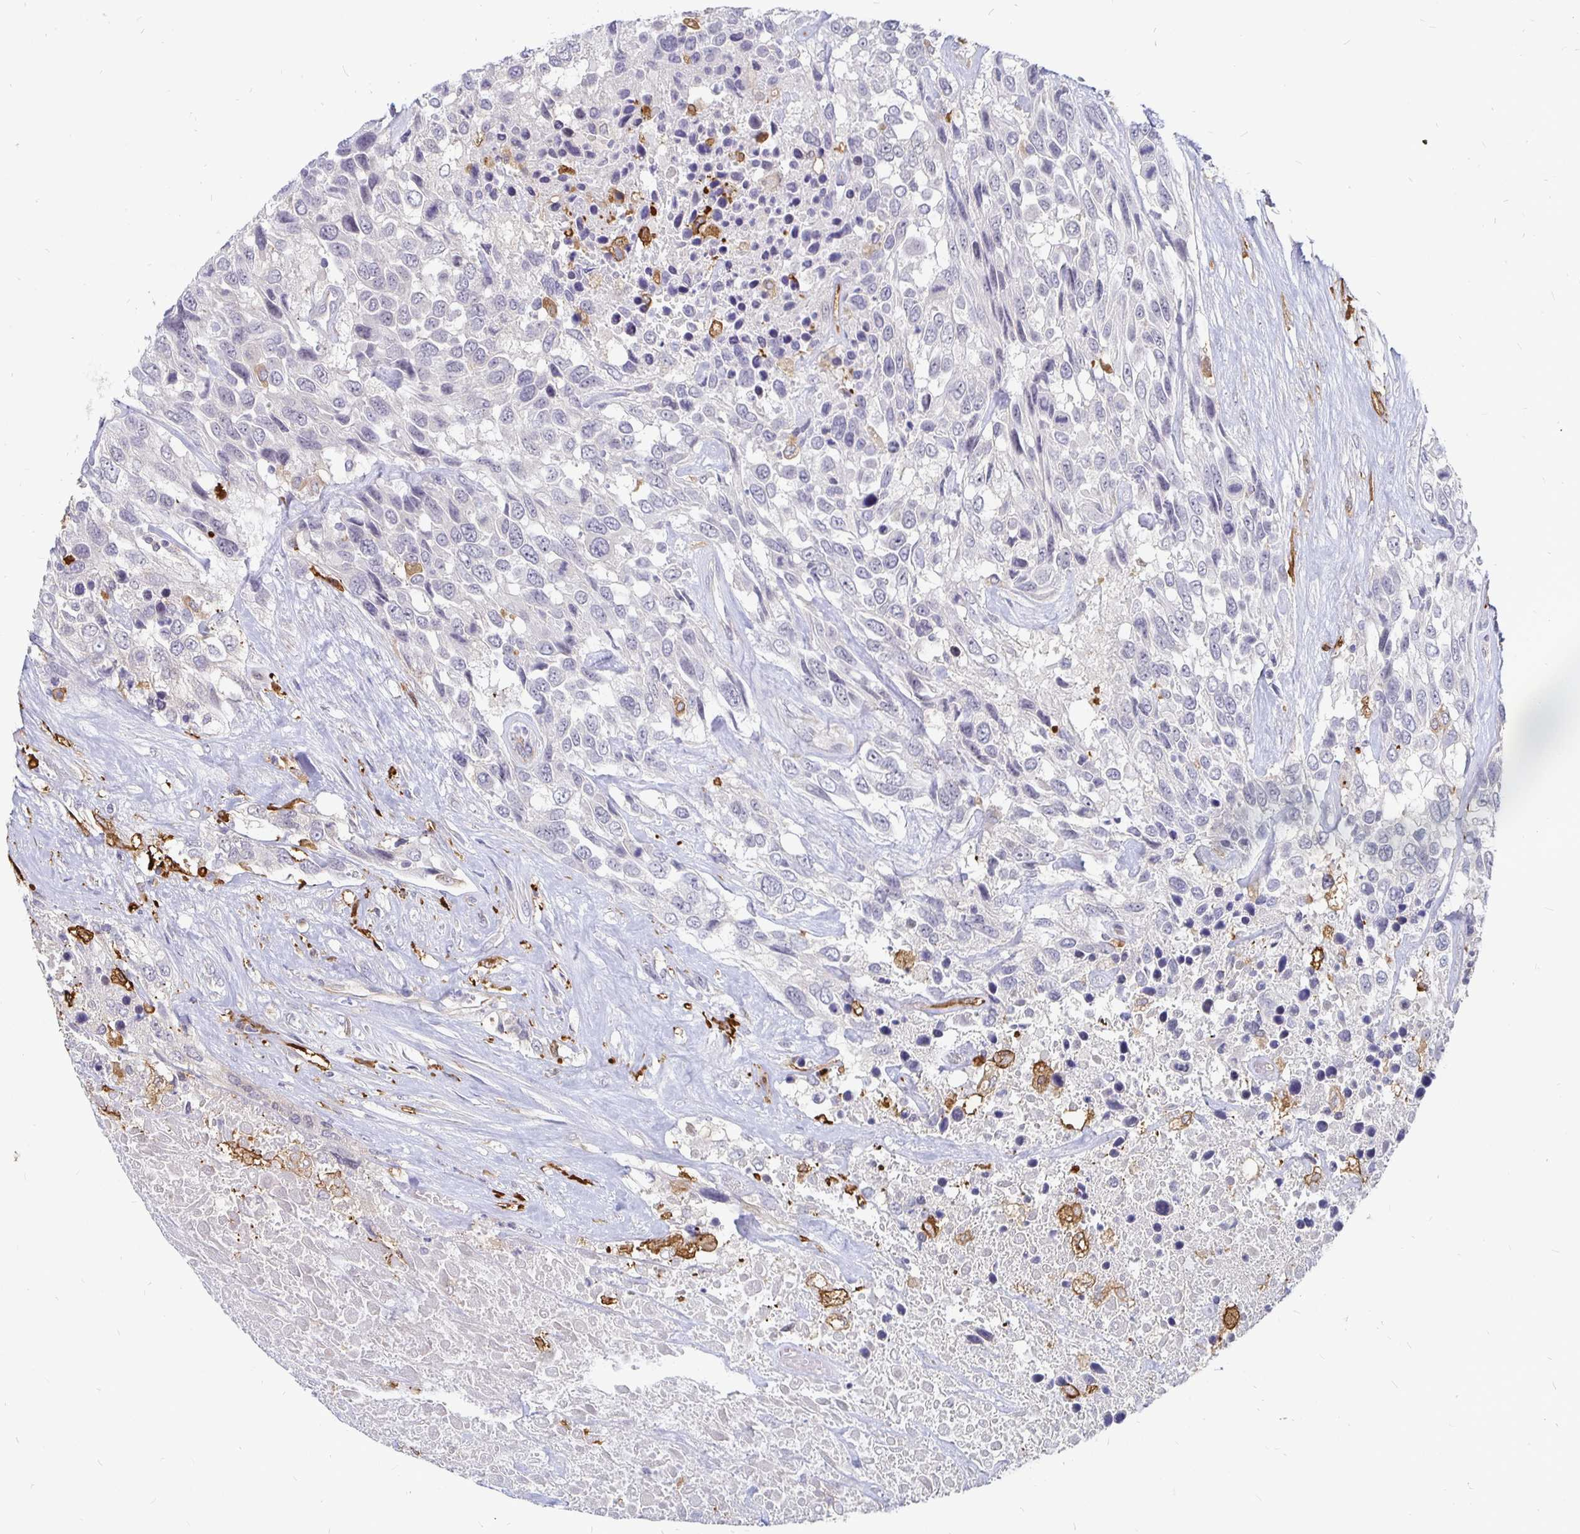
{"staining": {"intensity": "negative", "quantity": "none", "location": "none"}, "tissue": "urothelial cancer", "cell_type": "Tumor cells", "image_type": "cancer", "snomed": [{"axis": "morphology", "description": "Urothelial carcinoma, High grade"}, {"axis": "topography", "description": "Urinary bladder"}], "caption": "Immunohistochemistry (IHC) histopathology image of neoplastic tissue: urothelial carcinoma (high-grade) stained with DAB (3,3'-diaminobenzidine) shows no significant protein staining in tumor cells. The staining was performed using DAB (3,3'-diaminobenzidine) to visualize the protein expression in brown, while the nuclei were stained in blue with hematoxylin (Magnification: 20x).", "gene": "CCDC85A", "patient": {"sex": "female", "age": 70}}